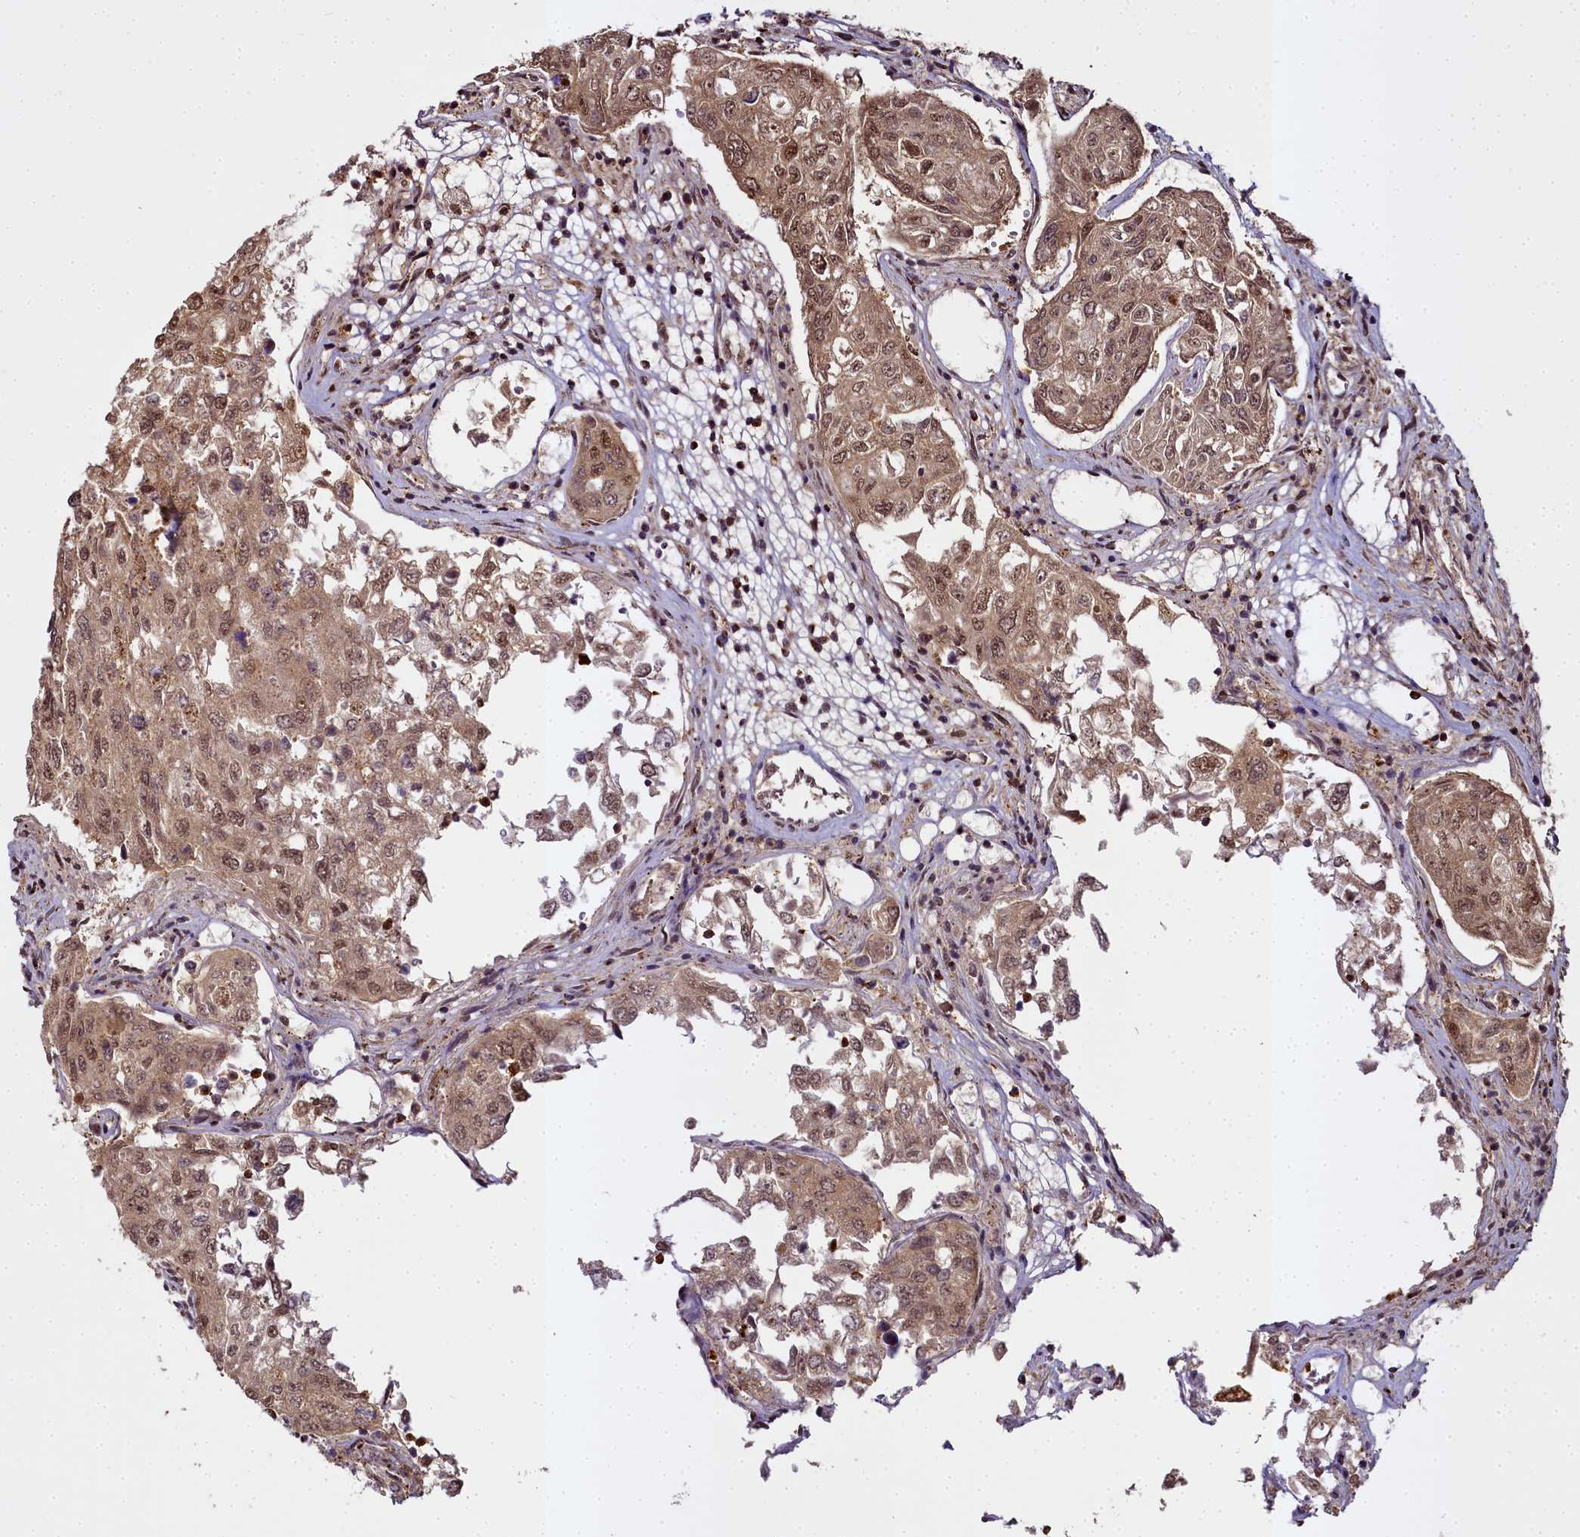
{"staining": {"intensity": "moderate", "quantity": ">75%", "location": "cytoplasmic/membranous,nuclear"}, "tissue": "urothelial cancer", "cell_type": "Tumor cells", "image_type": "cancer", "snomed": [{"axis": "morphology", "description": "Urothelial carcinoma, High grade"}, {"axis": "topography", "description": "Lymph node"}, {"axis": "topography", "description": "Urinary bladder"}], "caption": "Protein staining exhibits moderate cytoplasmic/membranous and nuclear positivity in approximately >75% of tumor cells in urothelial cancer.", "gene": "PPP4C", "patient": {"sex": "male", "age": 51}}